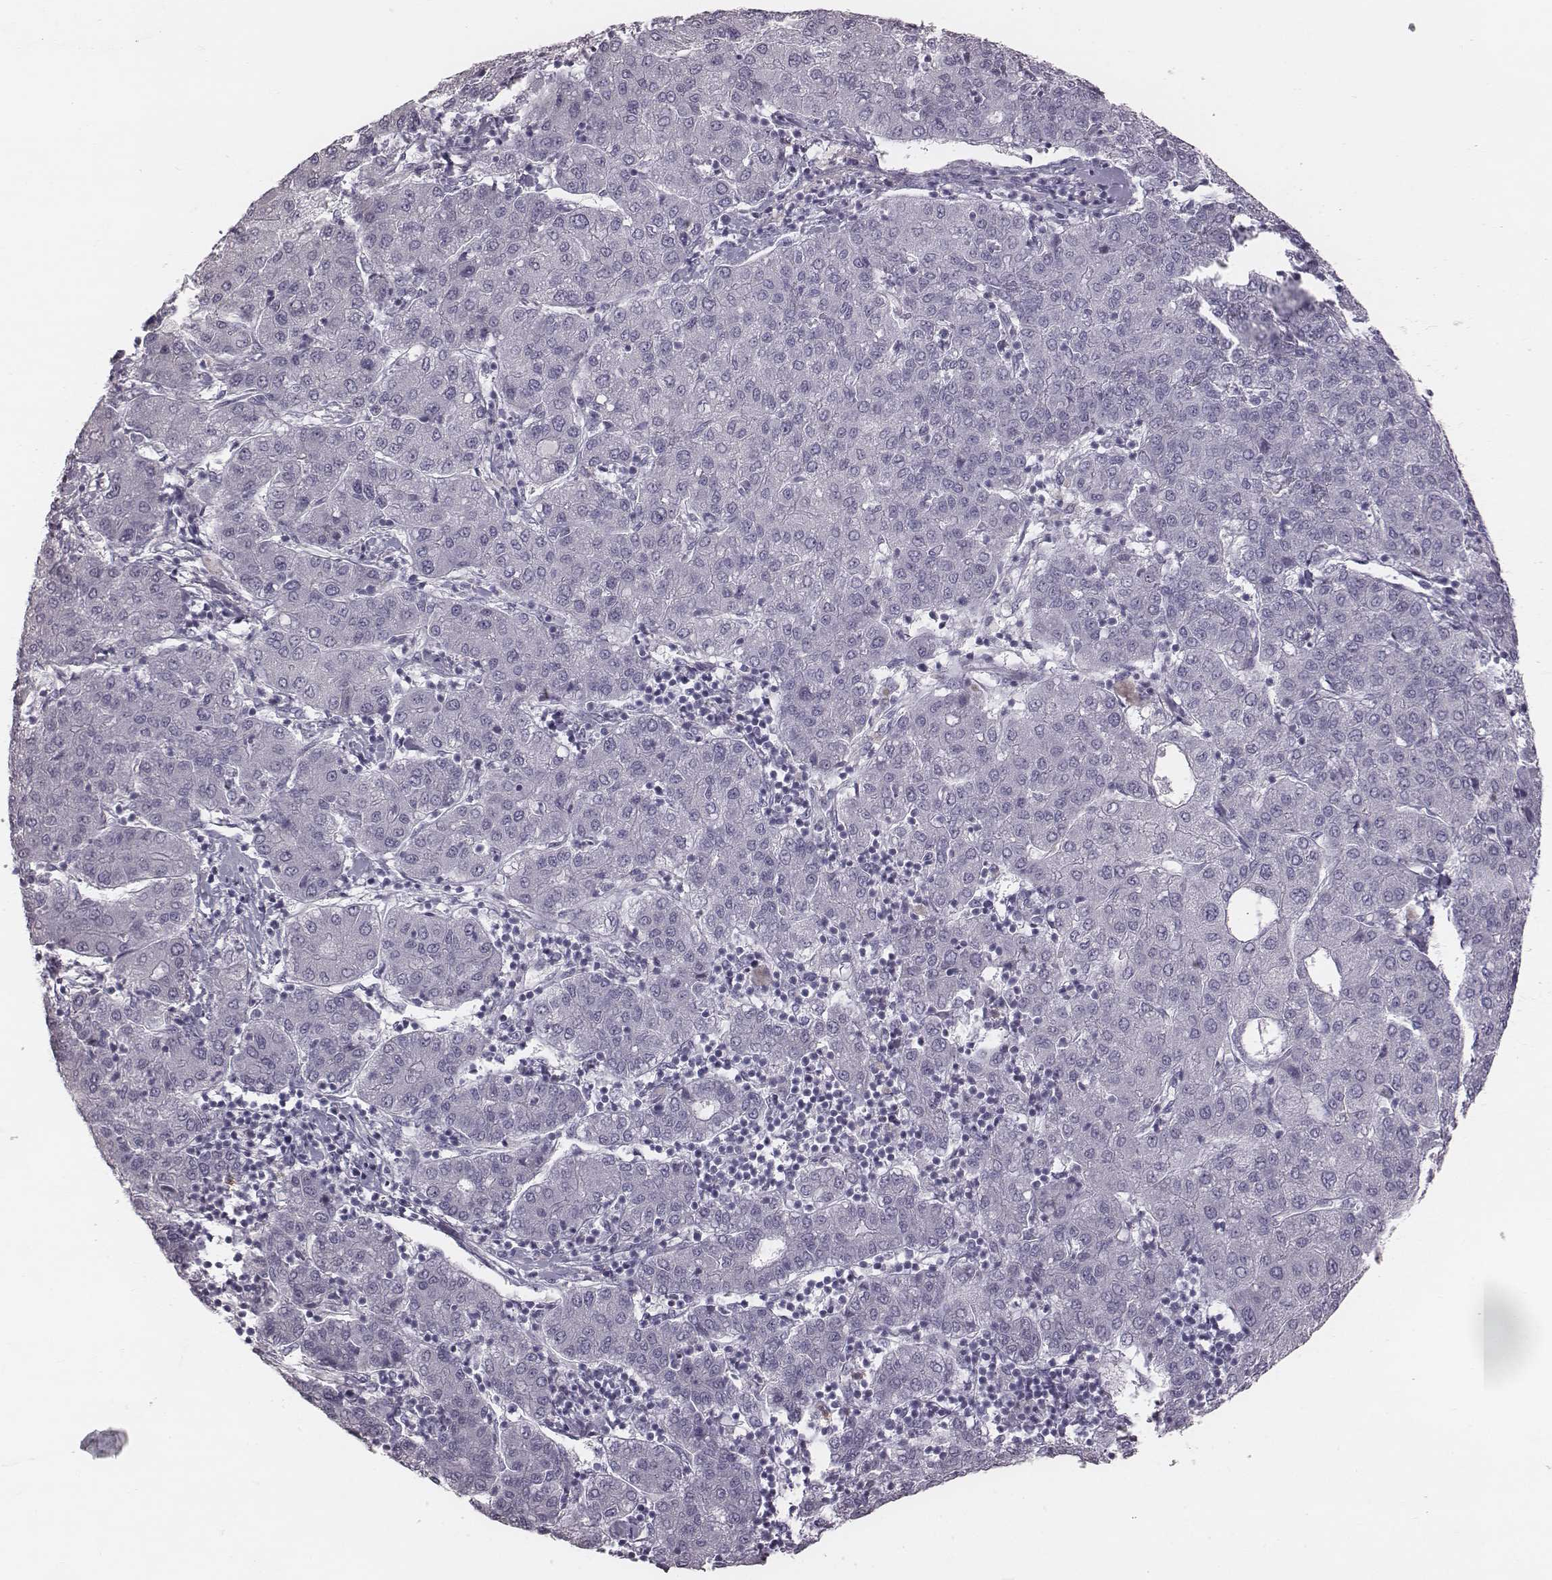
{"staining": {"intensity": "negative", "quantity": "none", "location": "none"}, "tissue": "liver cancer", "cell_type": "Tumor cells", "image_type": "cancer", "snomed": [{"axis": "morphology", "description": "Carcinoma, Hepatocellular, NOS"}, {"axis": "topography", "description": "Liver"}], "caption": "There is no significant staining in tumor cells of hepatocellular carcinoma (liver).", "gene": "C6orf58", "patient": {"sex": "male", "age": 65}}